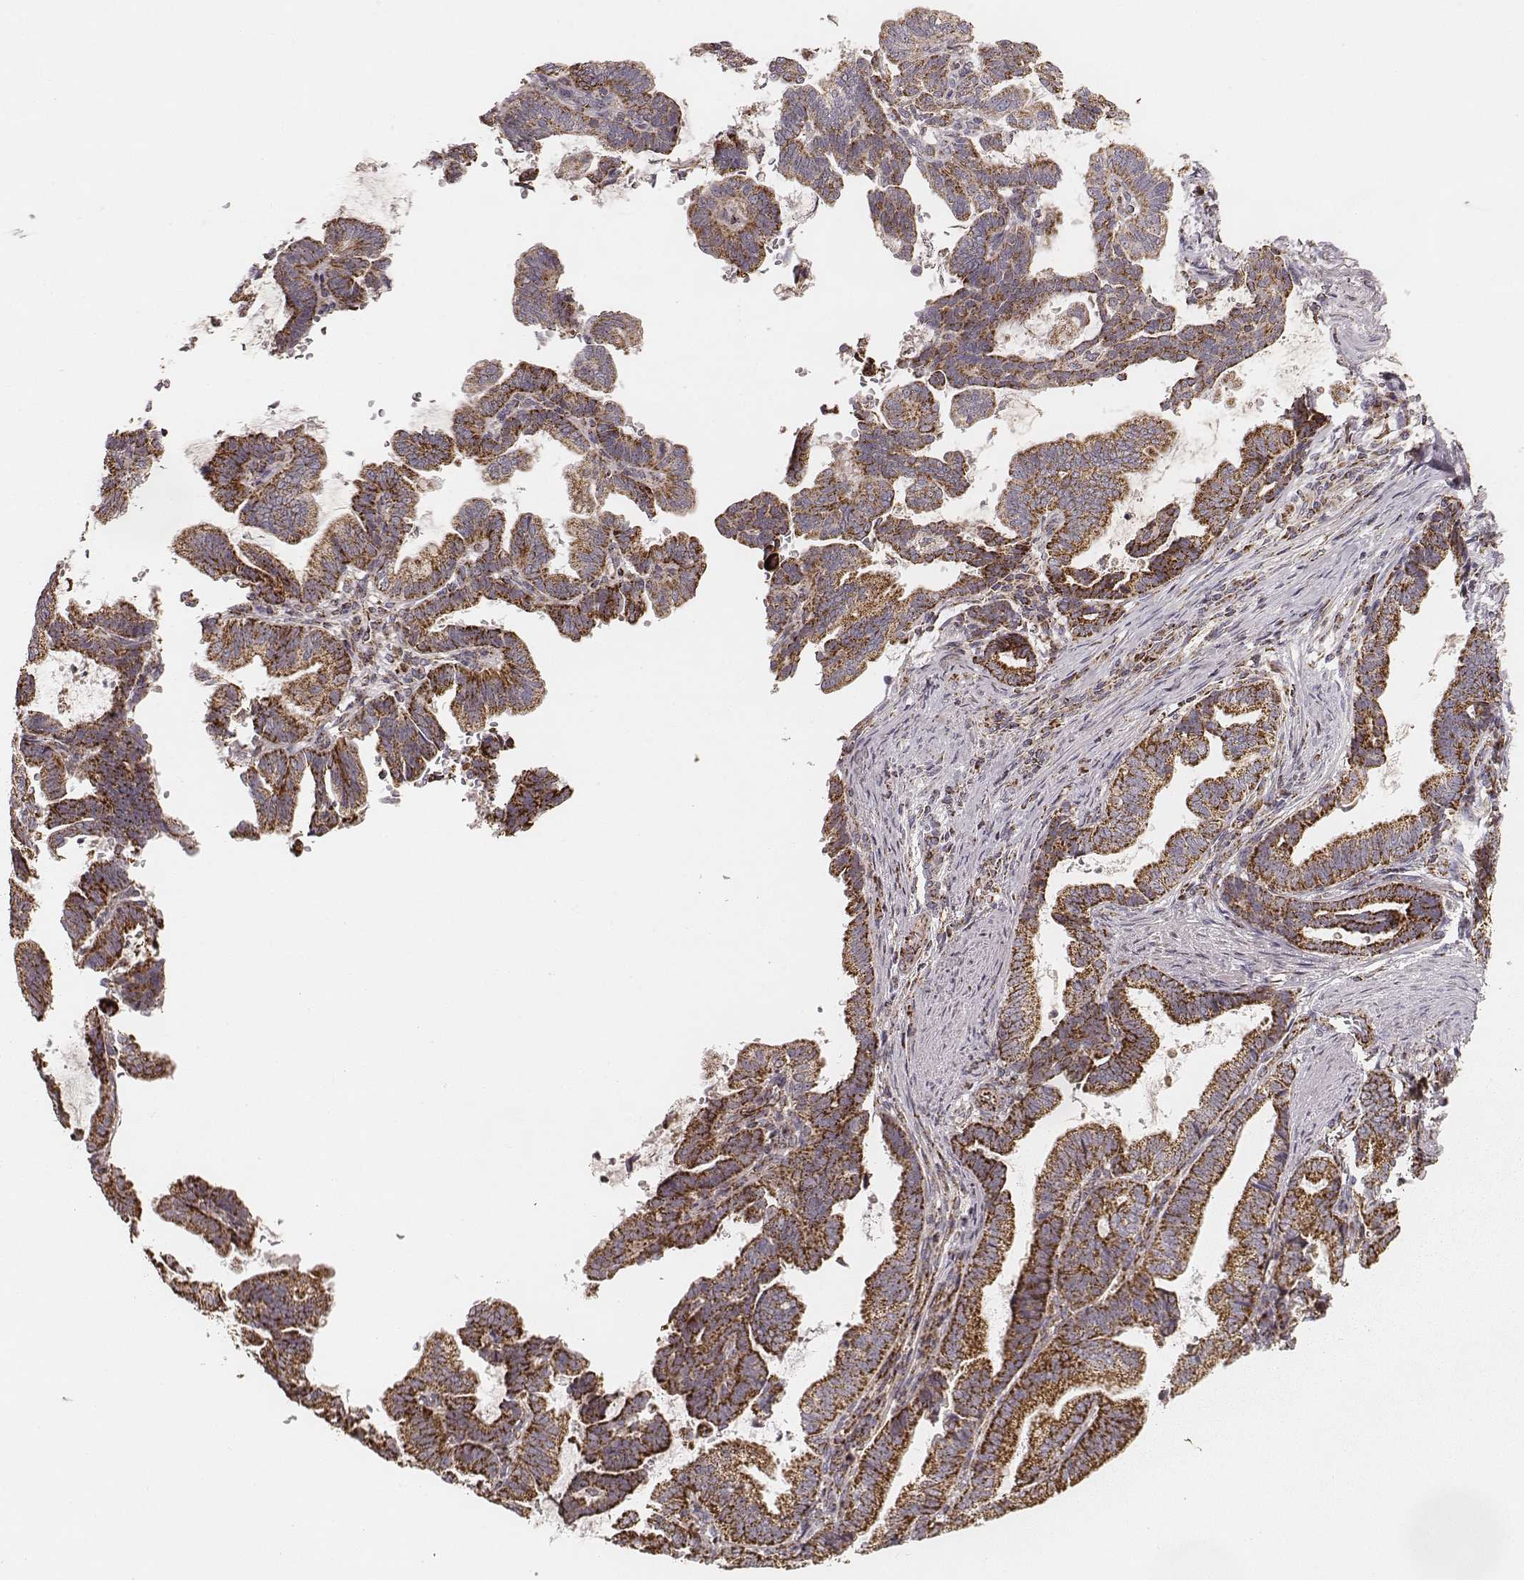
{"staining": {"intensity": "strong", "quantity": ">75%", "location": "cytoplasmic/membranous"}, "tissue": "stomach cancer", "cell_type": "Tumor cells", "image_type": "cancer", "snomed": [{"axis": "morphology", "description": "Adenocarcinoma, NOS"}, {"axis": "topography", "description": "Stomach"}], "caption": "The photomicrograph shows a brown stain indicating the presence of a protein in the cytoplasmic/membranous of tumor cells in stomach adenocarcinoma.", "gene": "TUFM", "patient": {"sex": "male", "age": 83}}